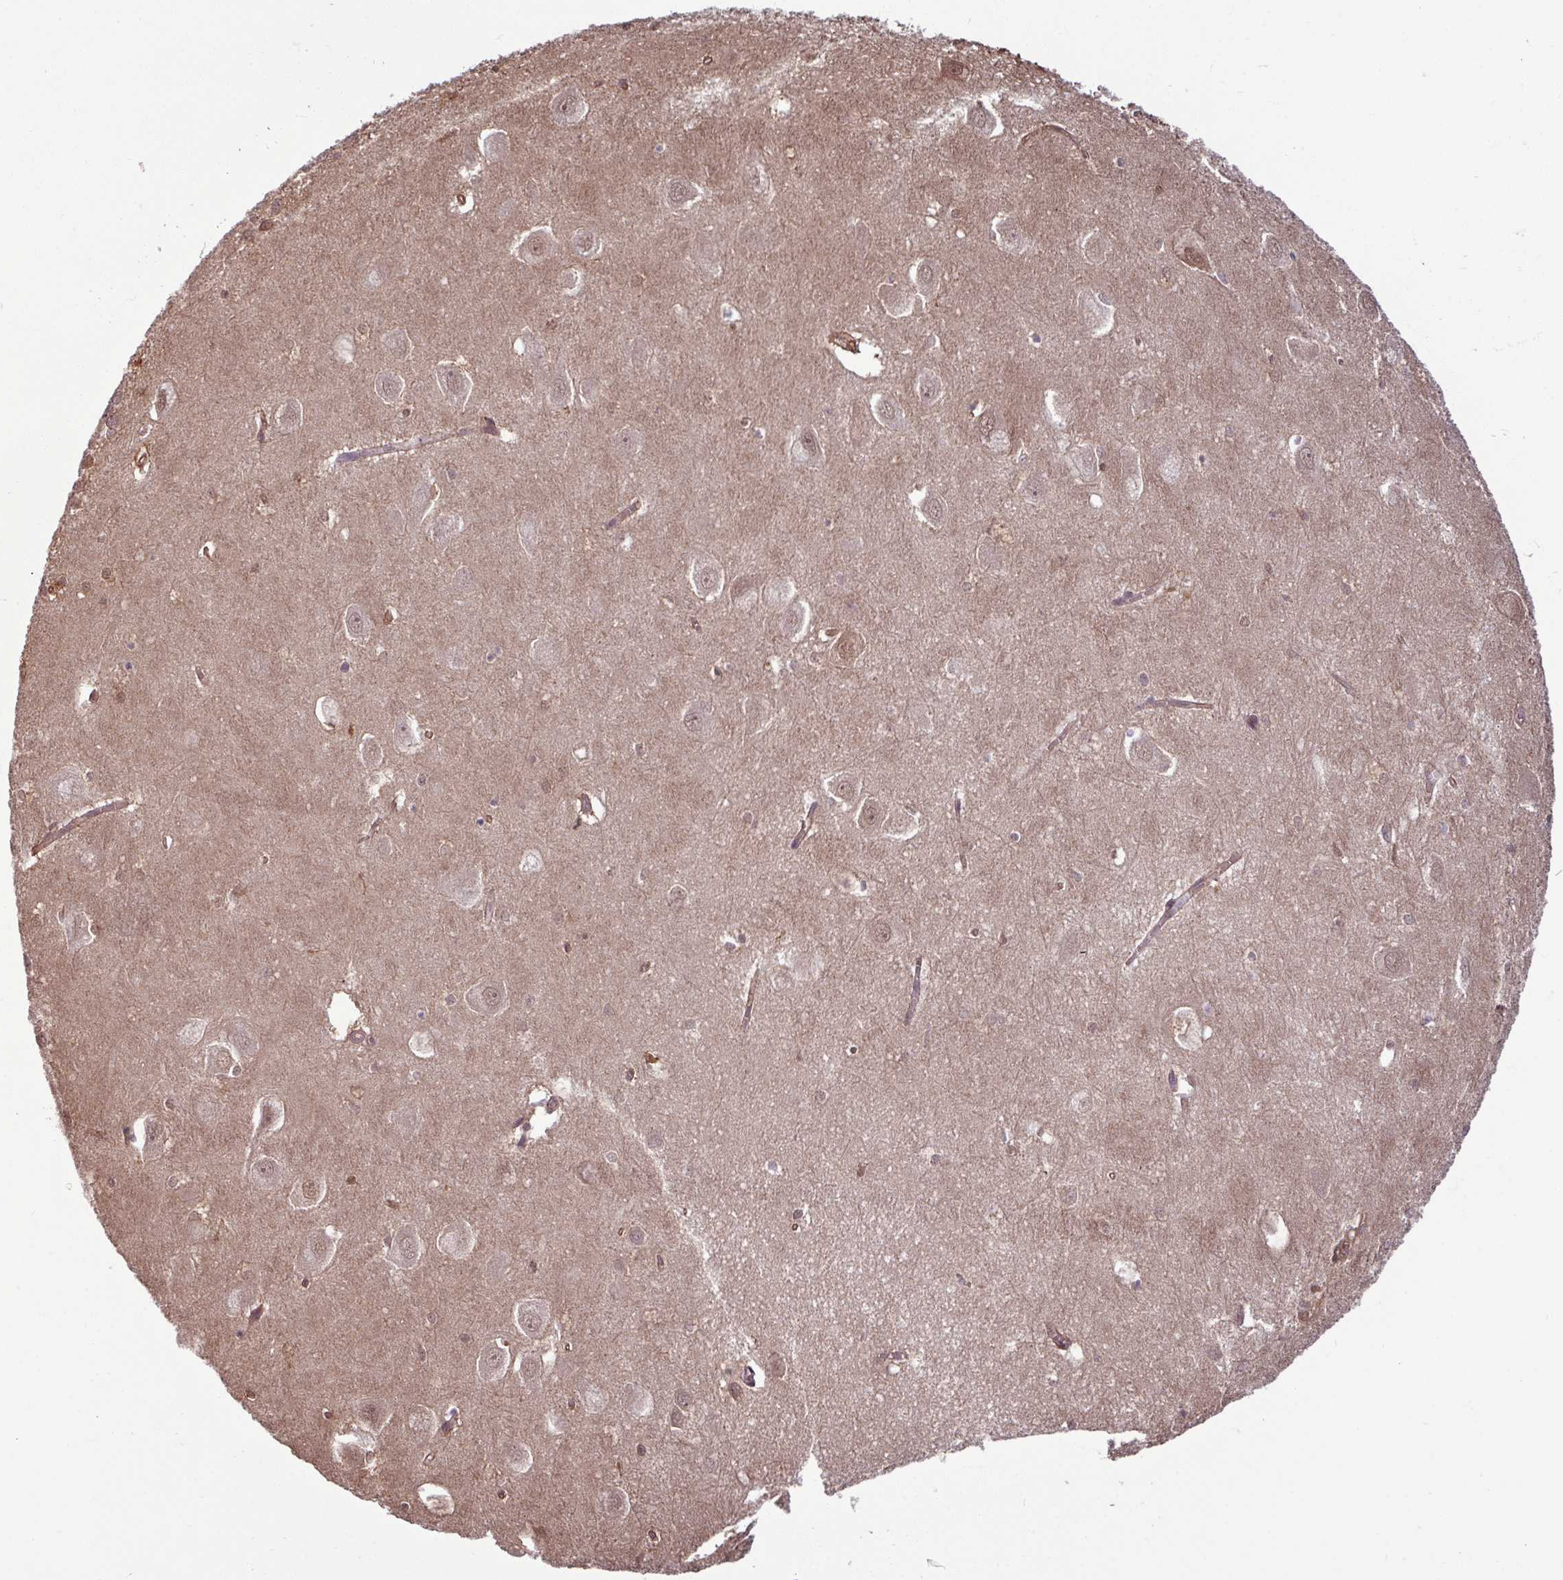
{"staining": {"intensity": "moderate", "quantity": "25%-75%", "location": "nuclear"}, "tissue": "hippocampus", "cell_type": "Glial cells", "image_type": "normal", "snomed": [{"axis": "morphology", "description": "Normal tissue, NOS"}, {"axis": "topography", "description": "Hippocampus"}], "caption": "IHC histopathology image of benign human hippocampus stained for a protein (brown), which exhibits medium levels of moderate nuclear staining in approximately 25%-75% of glial cells.", "gene": "KCTD11", "patient": {"sex": "female", "age": 64}}